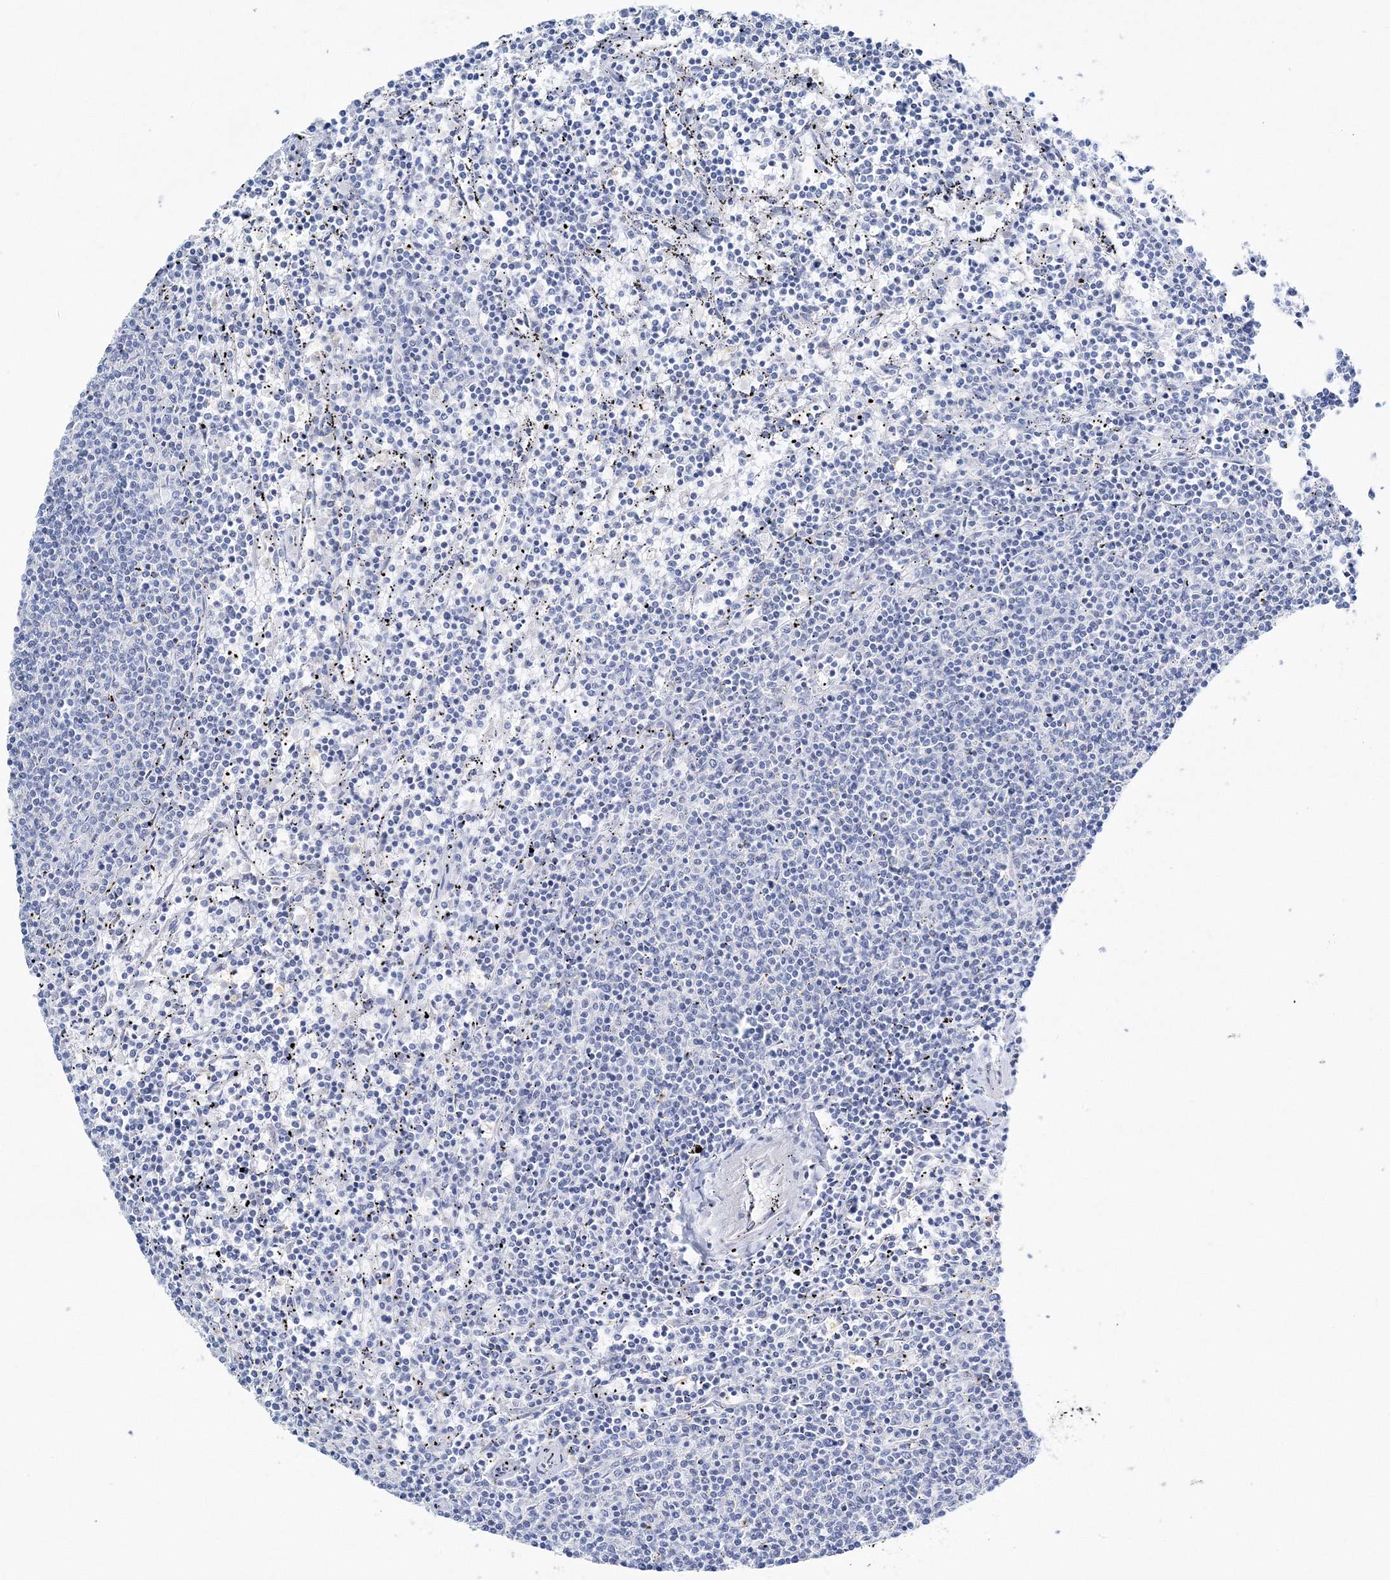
{"staining": {"intensity": "negative", "quantity": "none", "location": "none"}, "tissue": "lymphoma", "cell_type": "Tumor cells", "image_type": "cancer", "snomed": [{"axis": "morphology", "description": "Malignant lymphoma, non-Hodgkin's type, Low grade"}, {"axis": "topography", "description": "Spleen"}], "caption": "Histopathology image shows no protein positivity in tumor cells of malignant lymphoma, non-Hodgkin's type (low-grade) tissue.", "gene": "HIBCH", "patient": {"sex": "female", "age": 50}}